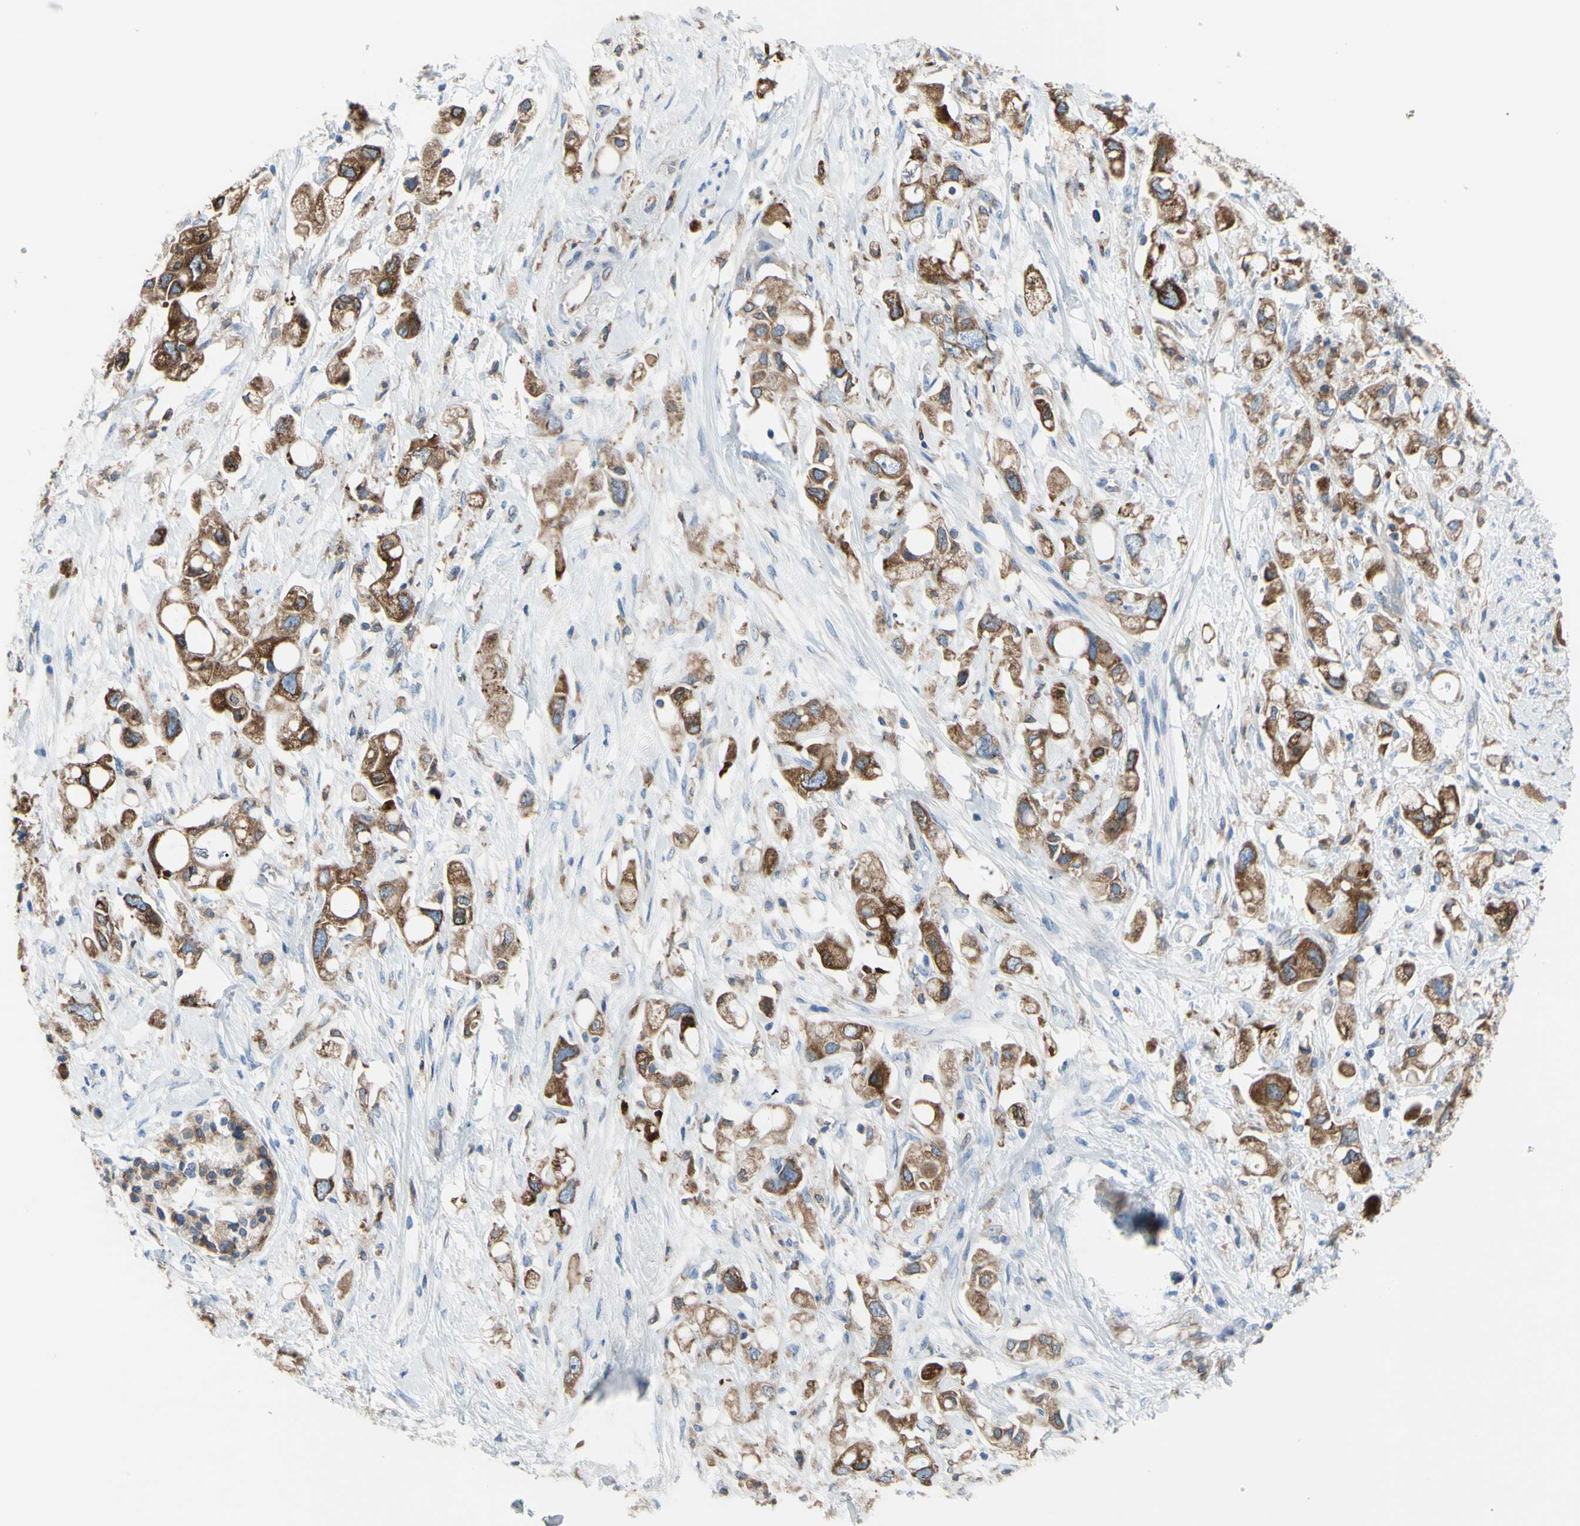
{"staining": {"intensity": "moderate", "quantity": ">75%", "location": "cytoplasmic/membranous"}, "tissue": "pancreatic cancer", "cell_type": "Tumor cells", "image_type": "cancer", "snomed": [{"axis": "morphology", "description": "Adenocarcinoma, NOS"}, {"axis": "topography", "description": "Pancreas"}], "caption": "Tumor cells exhibit medium levels of moderate cytoplasmic/membranous positivity in approximately >75% of cells in pancreatic cancer.", "gene": "MGST2", "patient": {"sex": "female", "age": 56}}